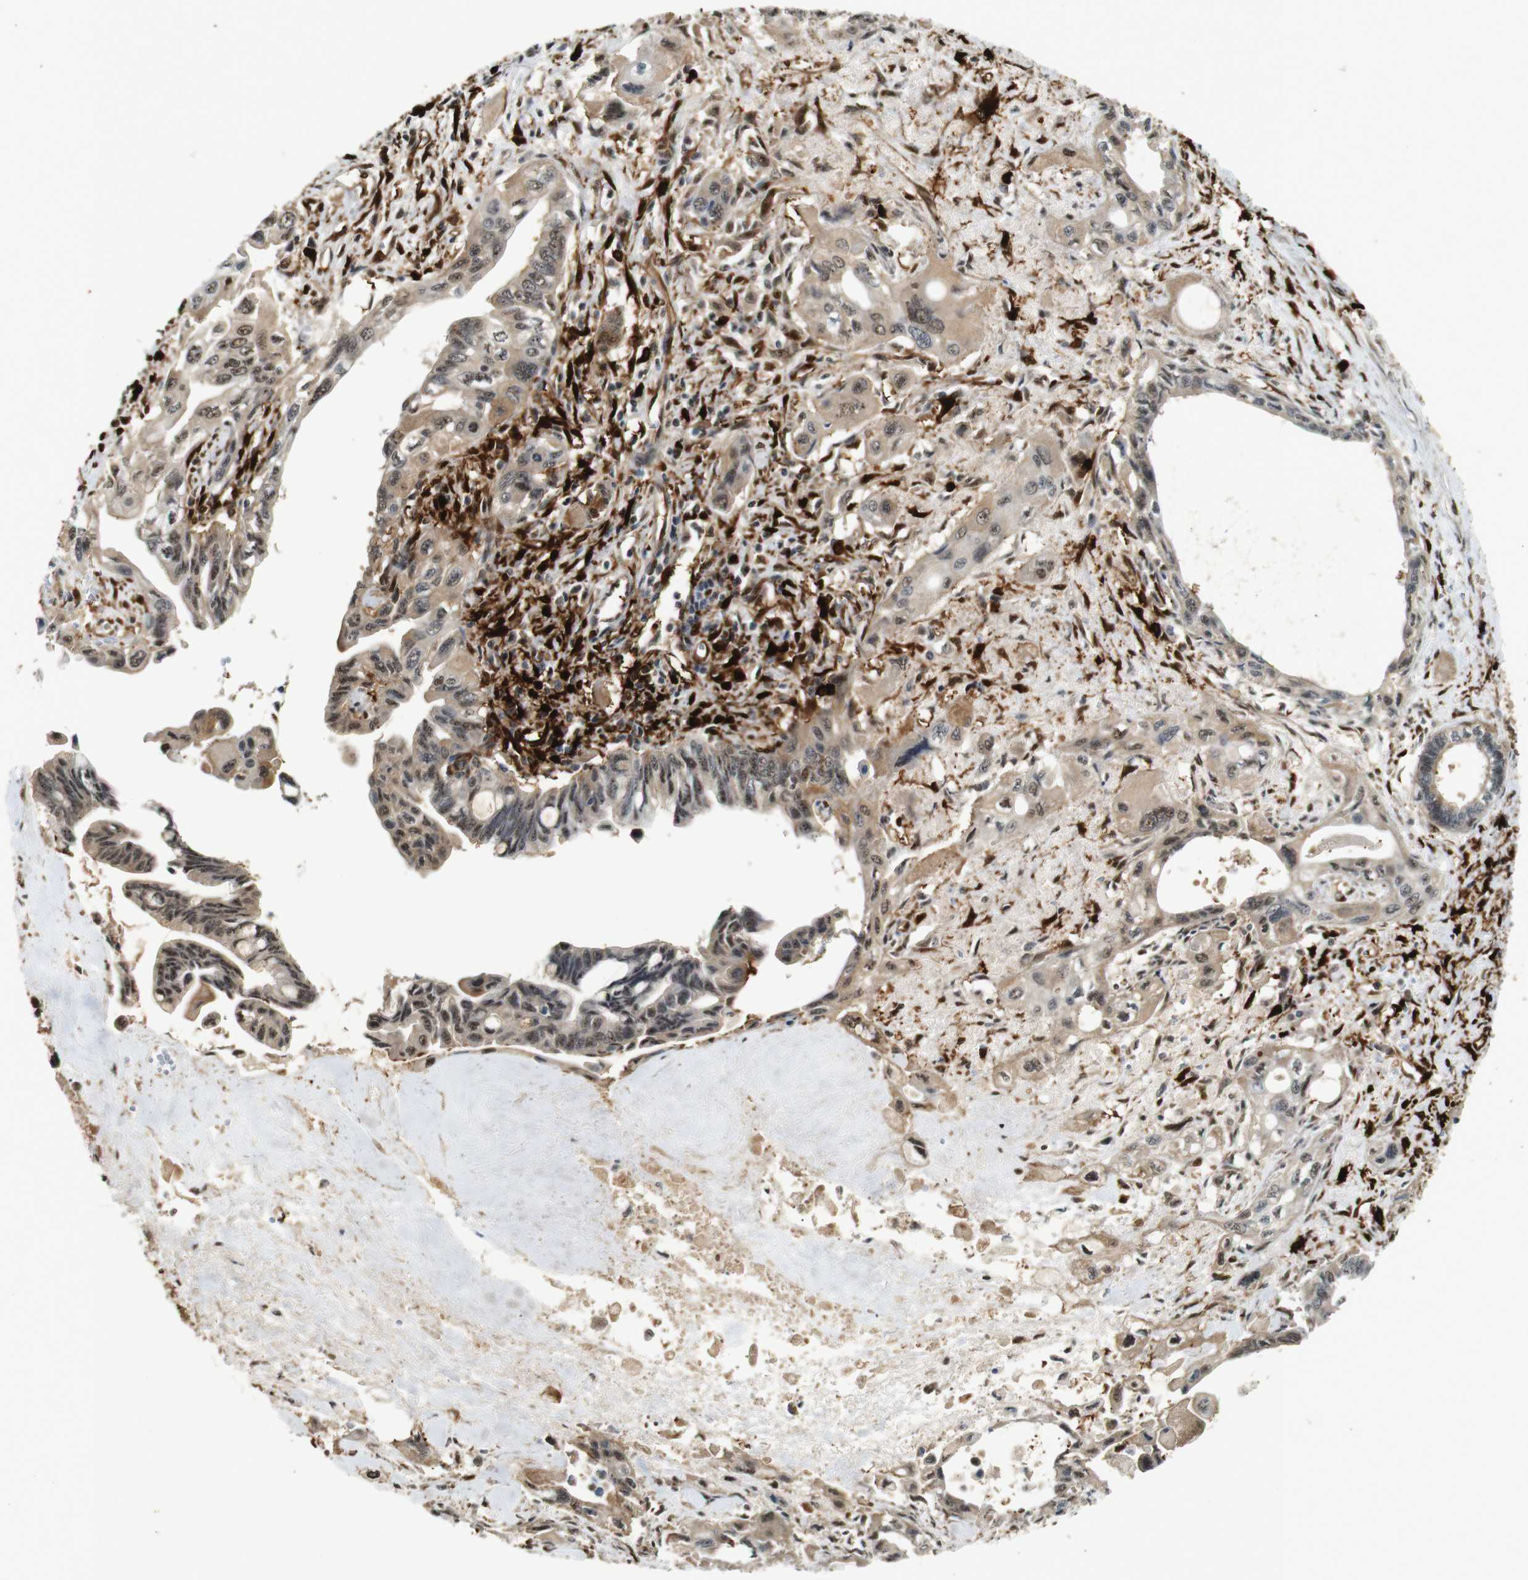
{"staining": {"intensity": "moderate", "quantity": ">75%", "location": "cytoplasmic/membranous,nuclear"}, "tissue": "pancreatic cancer", "cell_type": "Tumor cells", "image_type": "cancer", "snomed": [{"axis": "morphology", "description": "Adenocarcinoma, NOS"}, {"axis": "topography", "description": "Pancreas"}], "caption": "Immunohistochemical staining of pancreatic adenocarcinoma reveals medium levels of moderate cytoplasmic/membranous and nuclear protein positivity in about >75% of tumor cells.", "gene": "LXN", "patient": {"sex": "male", "age": 73}}